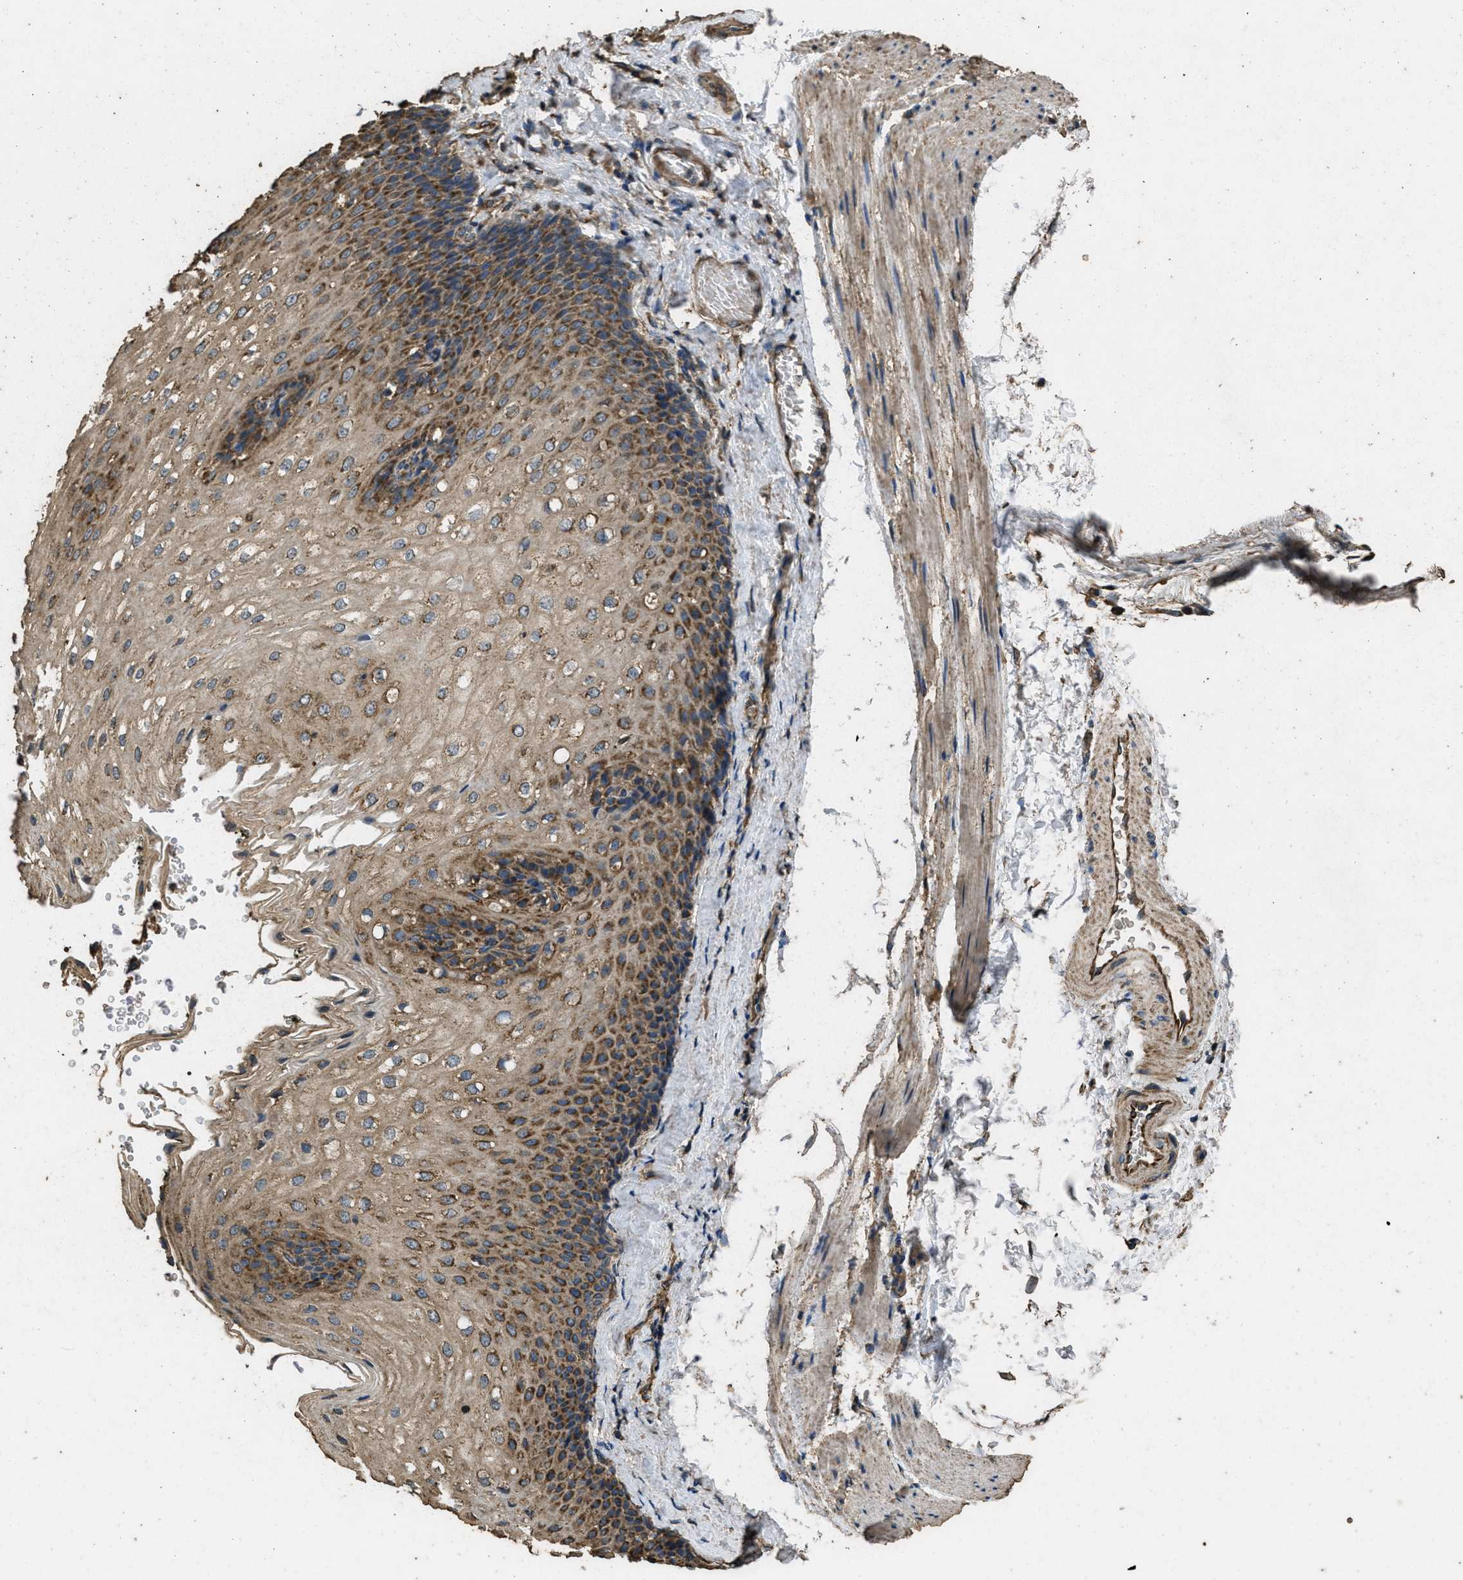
{"staining": {"intensity": "moderate", "quantity": ">75%", "location": "cytoplasmic/membranous"}, "tissue": "esophagus", "cell_type": "Squamous epithelial cells", "image_type": "normal", "snomed": [{"axis": "morphology", "description": "Normal tissue, NOS"}, {"axis": "topography", "description": "Esophagus"}], "caption": "Immunohistochemistry (IHC) staining of benign esophagus, which demonstrates medium levels of moderate cytoplasmic/membranous expression in about >75% of squamous epithelial cells indicating moderate cytoplasmic/membranous protein staining. The staining was performed using DAB (brown) for protein detection and nuclei were counterstained in hematoxylin (blue).", "gene": "CYRIA", "patient": {"sex": "male", "age": 48}}